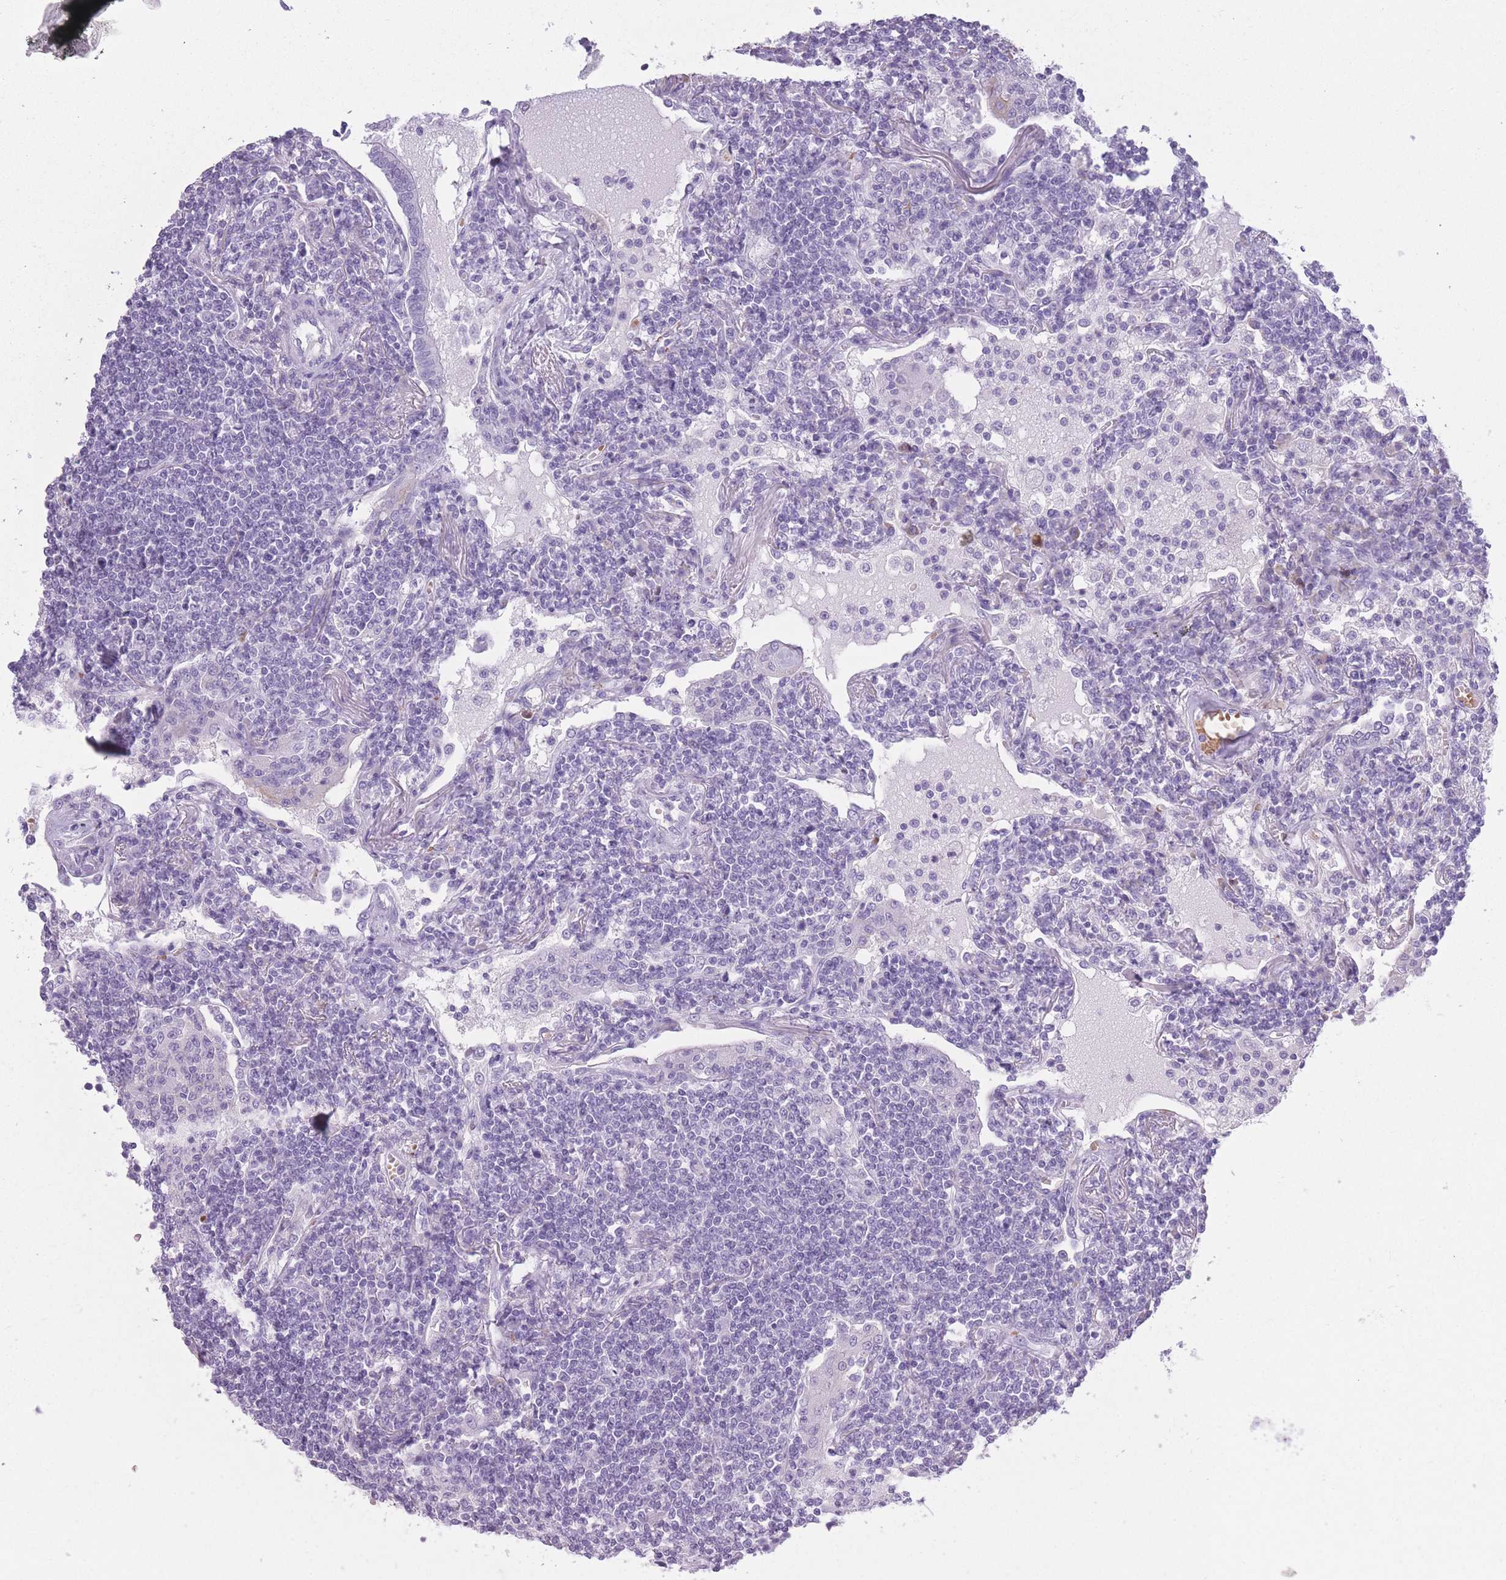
{"staining": {"intensity": "negative", "quantity": "none", "location": "none"}, "tissue": "lymphoma", "cell_type": "Tumor cells", "image_type": "cancer", "snomed": [{"axis": "morphology", "description": "Malignant lymphoma, non-Hodgkin's type, Low grade"}, {"axis": "topography", "description": "Lymph node"}], "caption": "Immunohistochemistry (IHC) of human malignant lymphoma, non-Hodgkin's type (low-grade) exhibits no expression in tumor cells.", "gene": "OR7C1", "patient": {"sex": "female", "age": 67}}